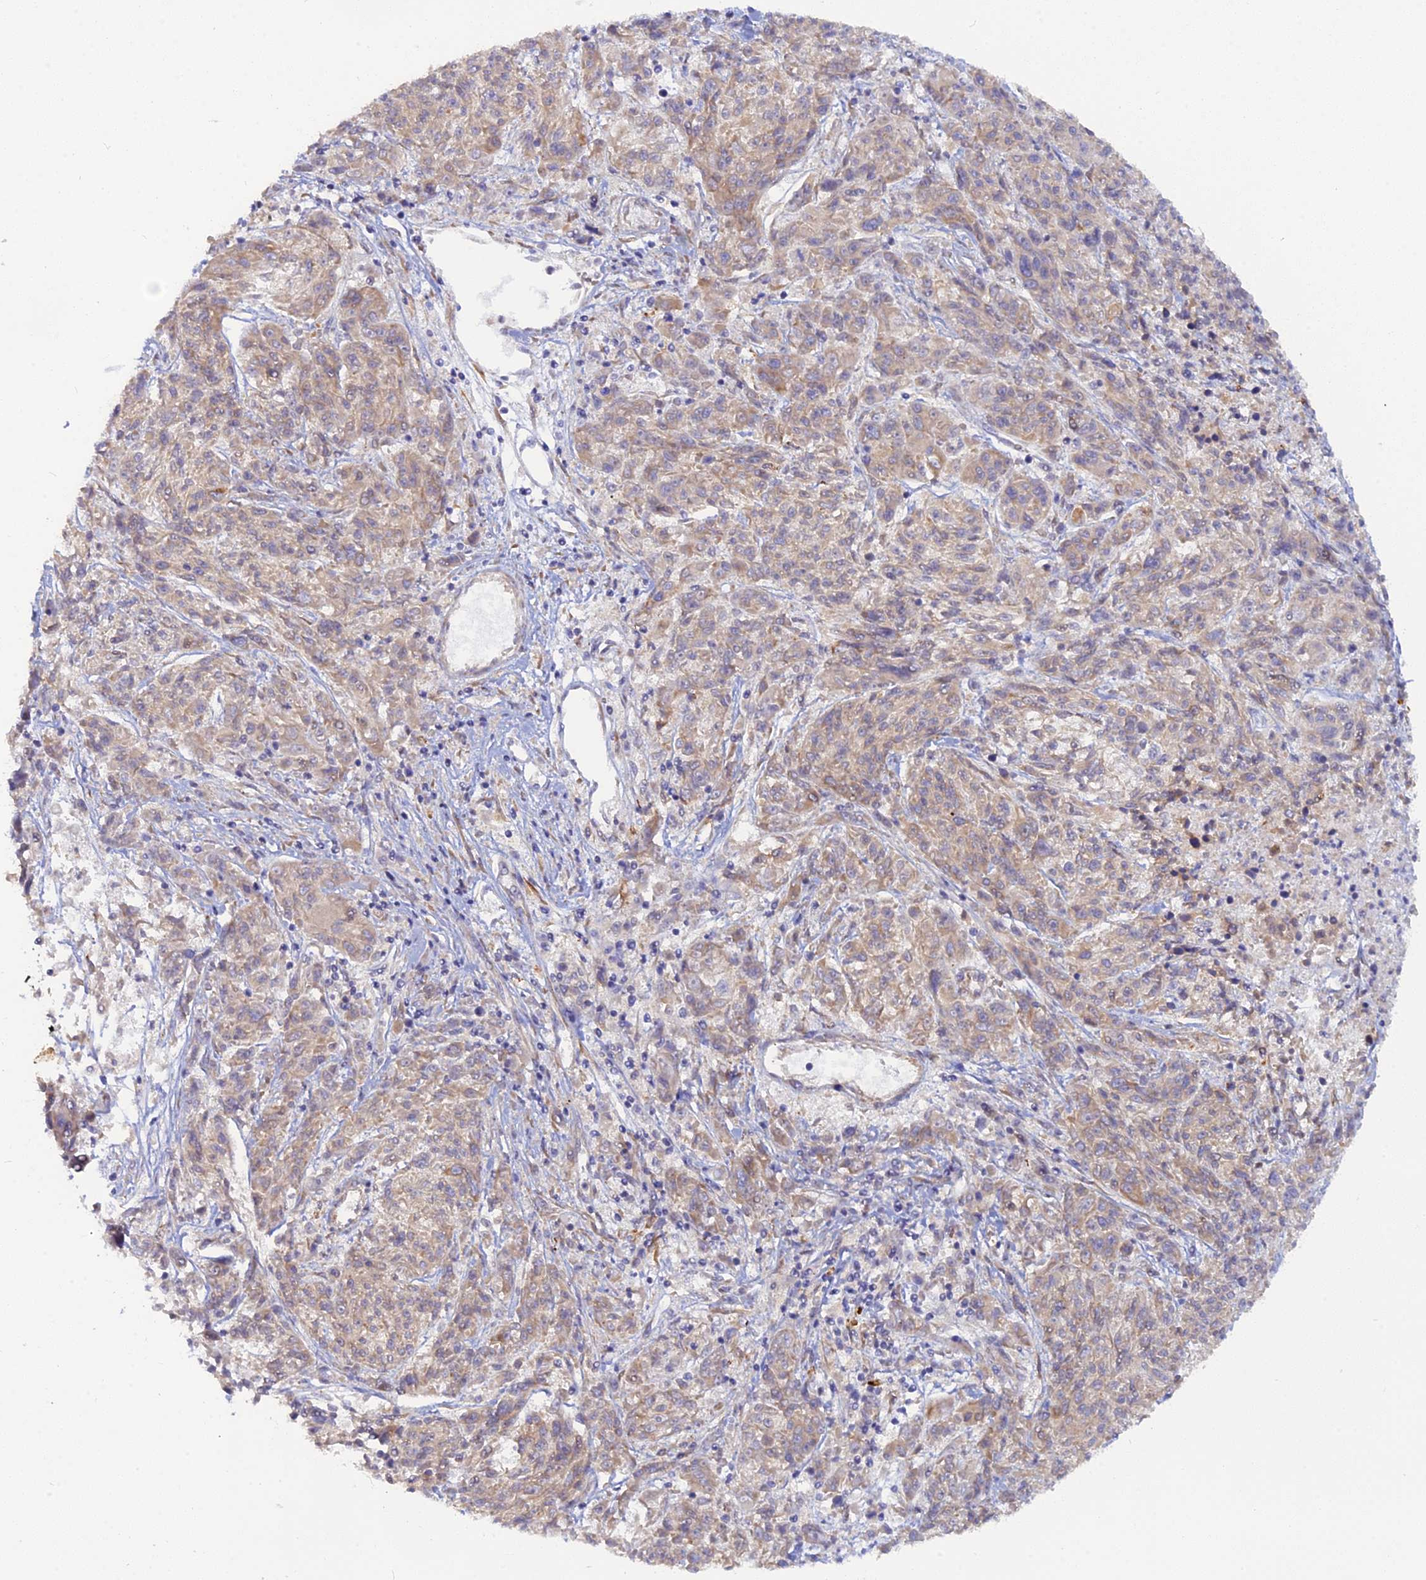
{"staining": {"intensity": "weak", "quantity": ">75%", "location": "cytoplasmic/membranous"}, "tissue": "melanoma", "cell_type": "Tumor cells", "image_type": "cancer", "snomed": [{"axis": "morphology", "description": "Malignant melanoma, NOS"}, {"axis": "topography", "description": "Skin"}], "caption": "A micrograph showing weak cytoplasmic/membranous expression in about >75% of tumor cells in melanoma, as visualized by brown immunohistochemical staining.", "gene": "TLCD1", "patient": {"sex": "male", "age": 53}}